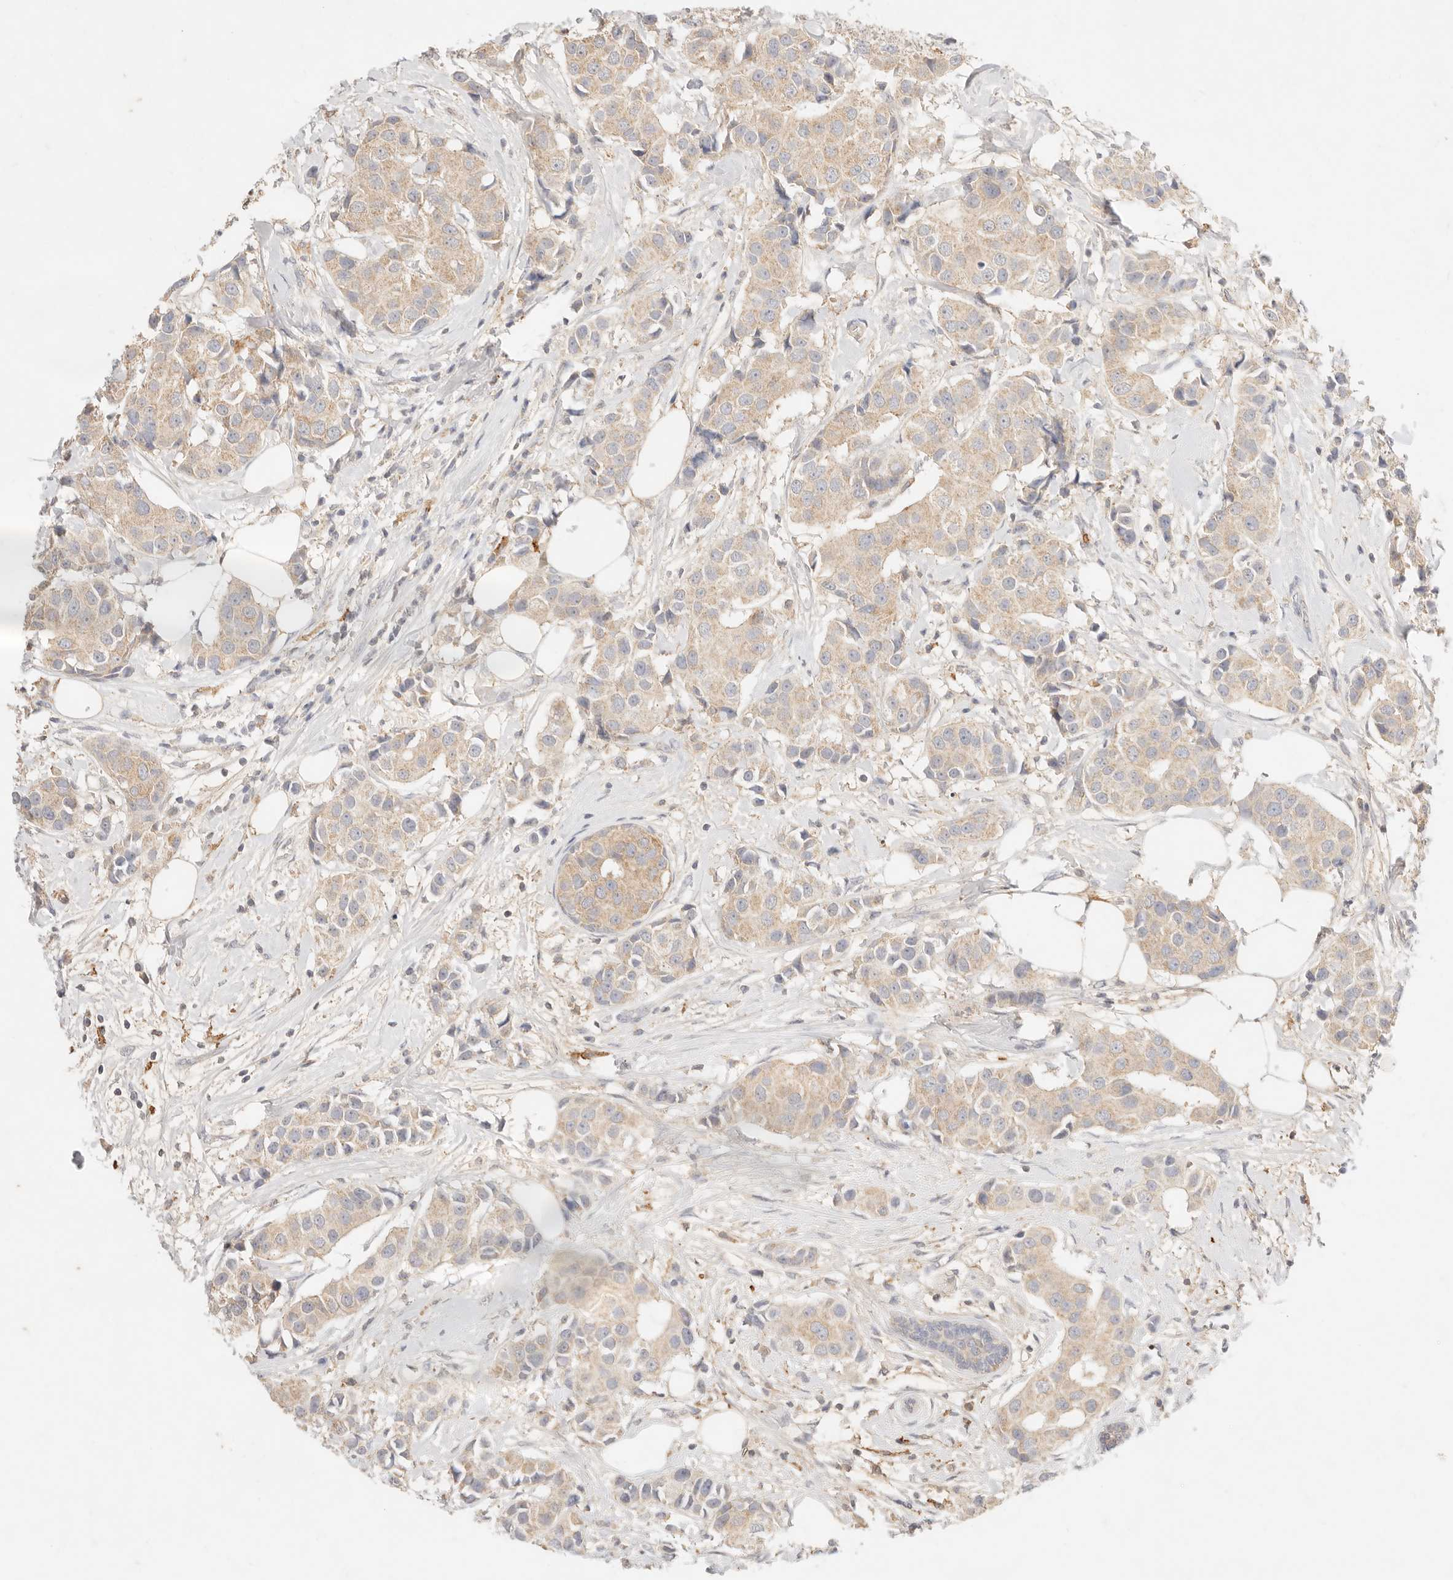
{"staining": {"intensity": "weak", "quantity": ">75%", "location": "cytoplasmic/membranous"}, "tissue": "breast cancer", "cell_type": "Tumor cells", "image_type": "cancer", "snomed": [{"axis": "morphology", "description": "Normal tissue, NOS"}, {"axis": "morphology", "description": "Duct carcinoma"}, {"axis": "topography", "description": "Breast"}], "caption": "A low amount of weak cytoplasmic/membranous staining is present in about >75% of tumor cells in infiltrating ductal carcinoma (breast) tissue.", "gene": "HK2", "patient": {"sex": "female", "age": 39}}